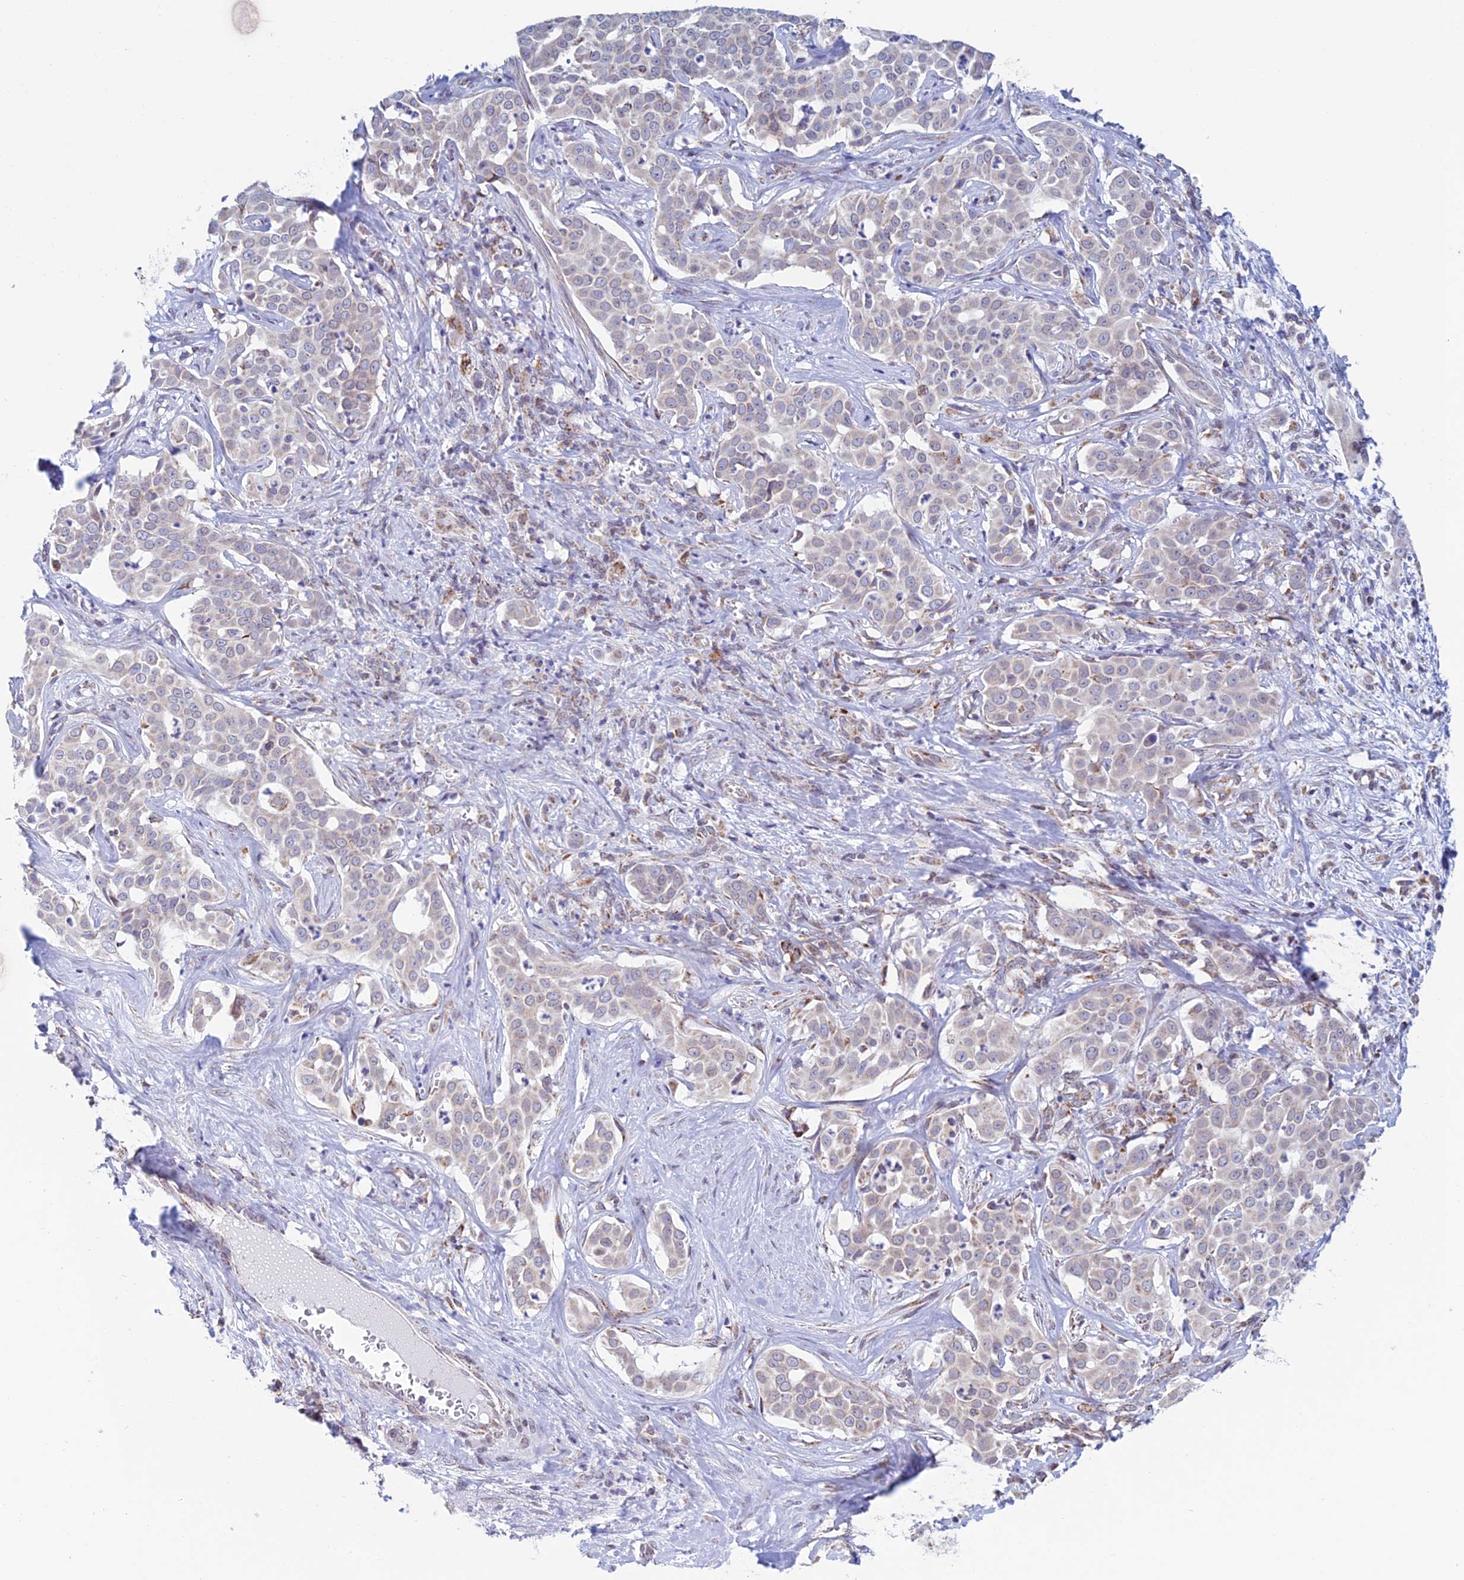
{"staining": {"intensity": "weak", "quantity": "25%-75%", "location": "cytoplasmic/membranous"}, "tissue": "liver cancer", "cell_type": "Tumor cells", "image_type": "cancer", "snomed": [{"axis": "morphology", "description": "Cholangiocarcinoma"}, {"axis": "topography", "description": "Liver"}], "caption": "Tumor cells reveal low levels of weak cytoplasmic/membranous positivity in about 25%-75% of cells in human liver cancer. (IHC, brightfield microscopy, high magnification).", "gene": "ZNG1B", "patient": {"sex": "male", "age": 67}}